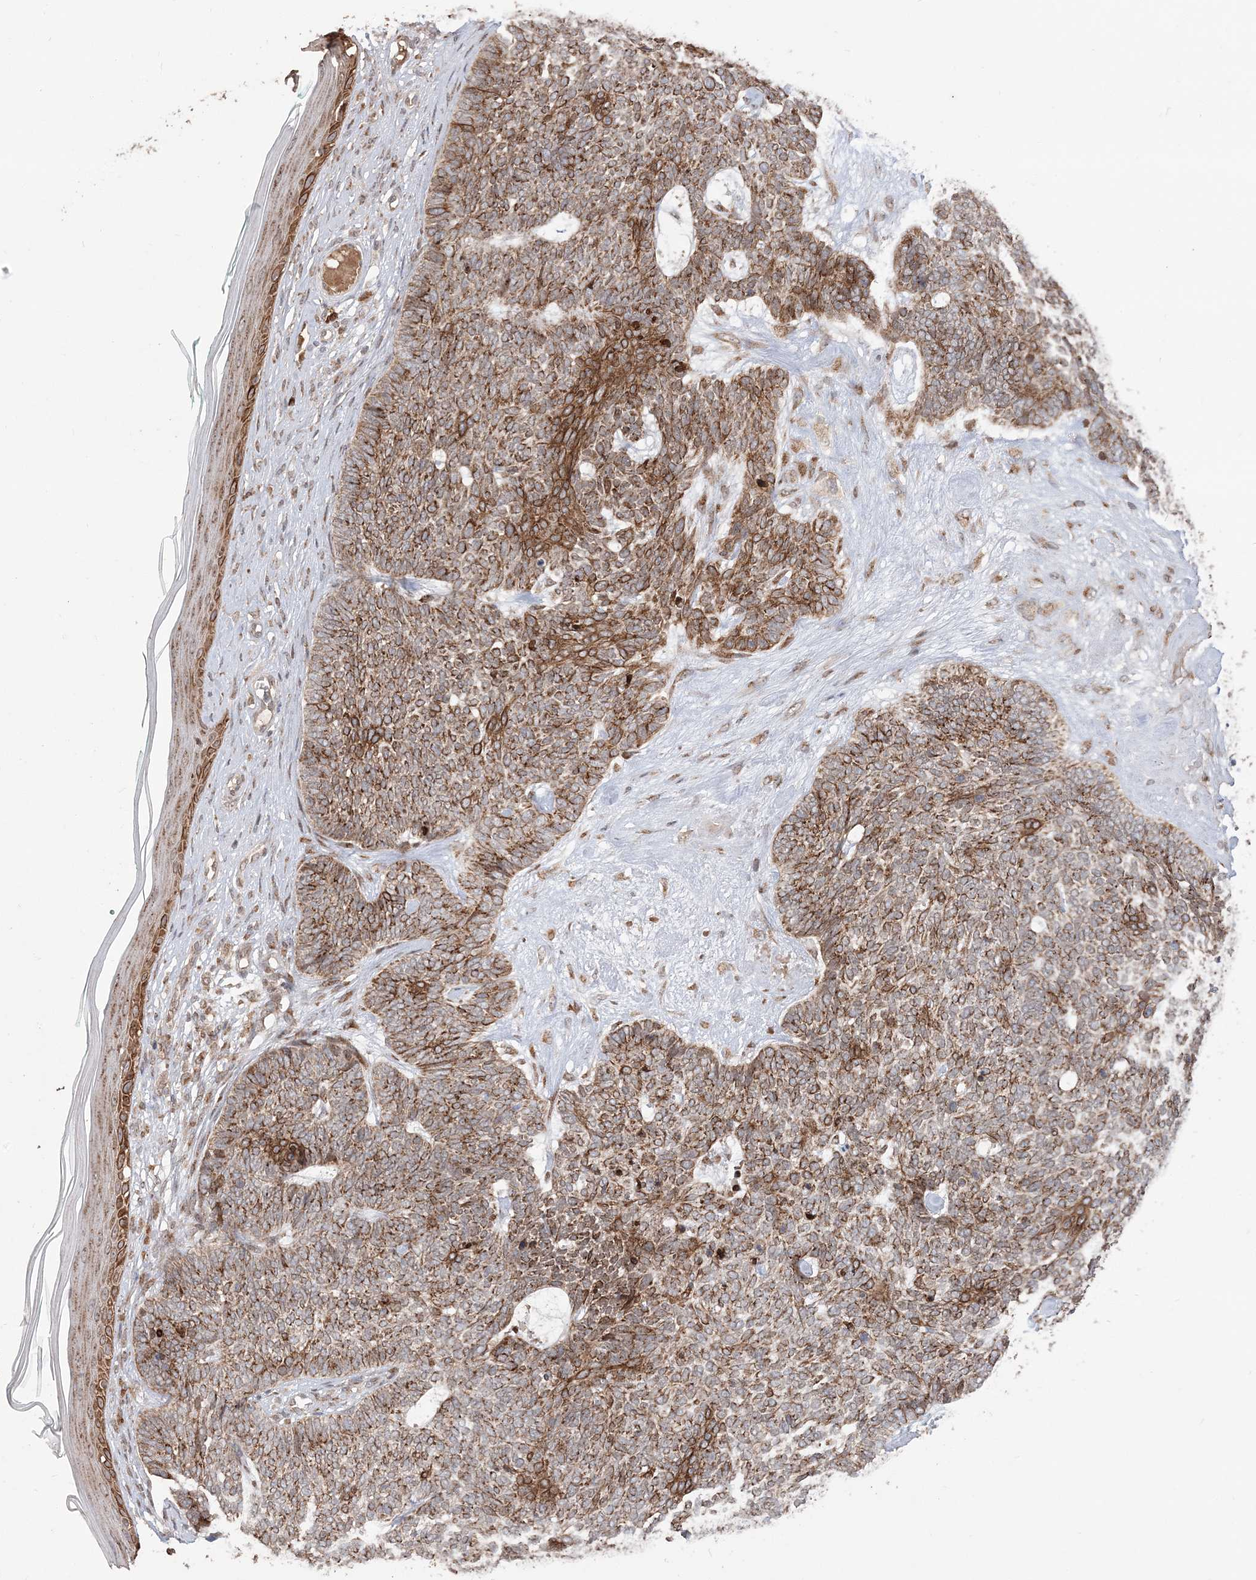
{"staining": {"intensity": "strong", "quantity": ">75%", "location": "cytoplasmic/membranous"}, "tissue": "skin cancer", "cell_type": "Tumor cells", "image_type": "cancer", "snomed": [{"axis": "morphology", "description": "Basal cell carcinoma"}, {"axis": "topography", "description": "Skin"}], "caption": "Skin cancer stained with DAB immunohistochemistry exhibits high levels of strong cytoplasmic/membranous positivity in approximately >75% of tumor cells. The staining is performed using DAB (3,3'-diaminobenzidine) brown chromogen to label protein expression. The nuclei are counter-stained blue using hematoxylin.", "gene": "RER1", "patient": {"sex": "female", "age": 84}}